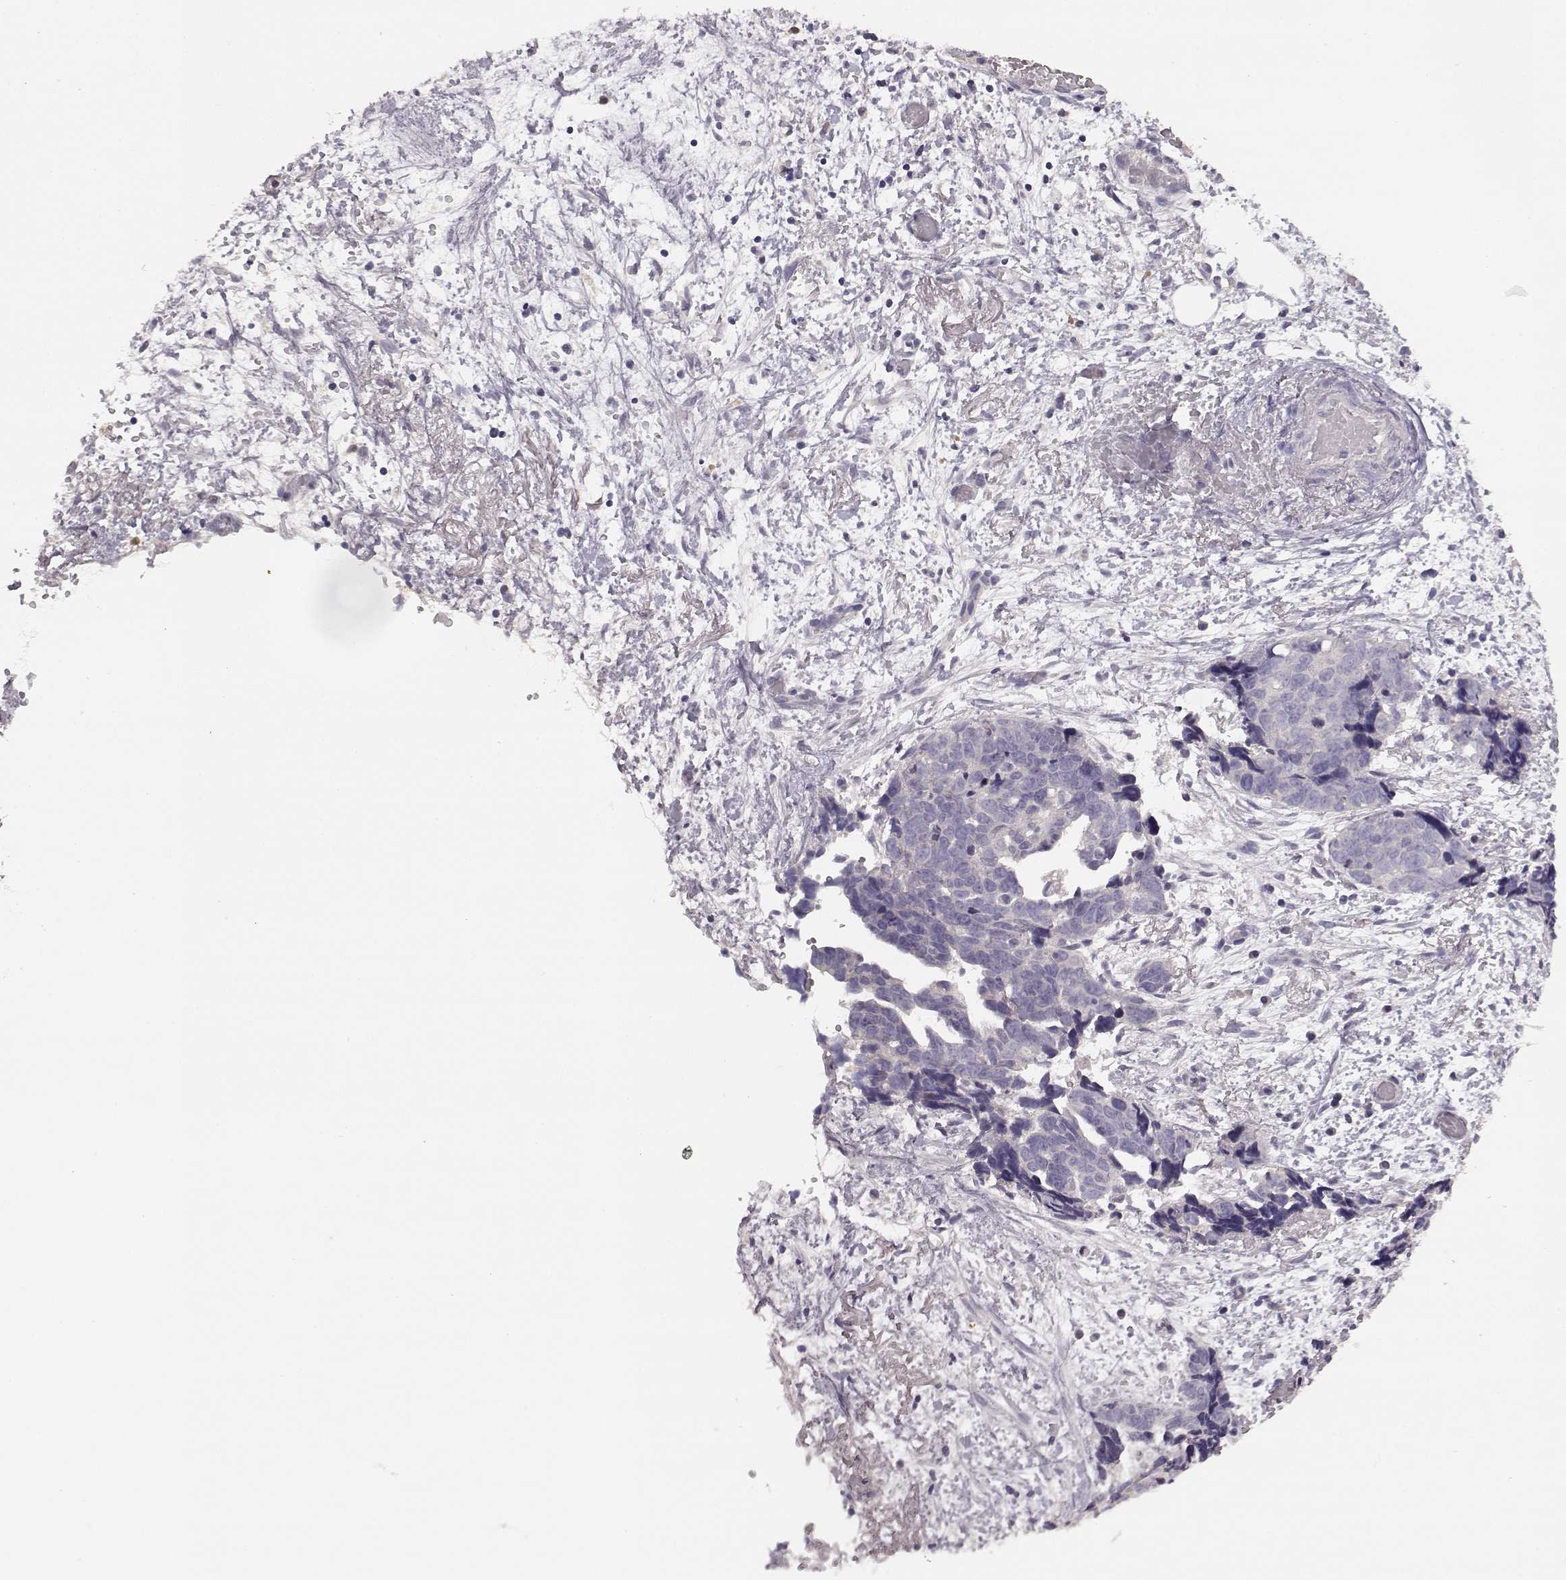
{"staining": {"intensity": "negative", "quantity": "none", "location": "none"}, "tissue": "ovarian cancer", "cell_type": "Tumor cells", "image_type": "cancer", "snomed": [{"axis": "morphology", "description": "Cystadenocarcinoma, serous, NOS"}, {"axis": "topography", "description": "Ovary"}], "caption": "Immunohistochemistry (IHC) of serous cystadenocarcinoma (ovarian) displays no positivity in tumor cells.", "gene": "GHR", "patient": {"sex": "female", "age": 69}}